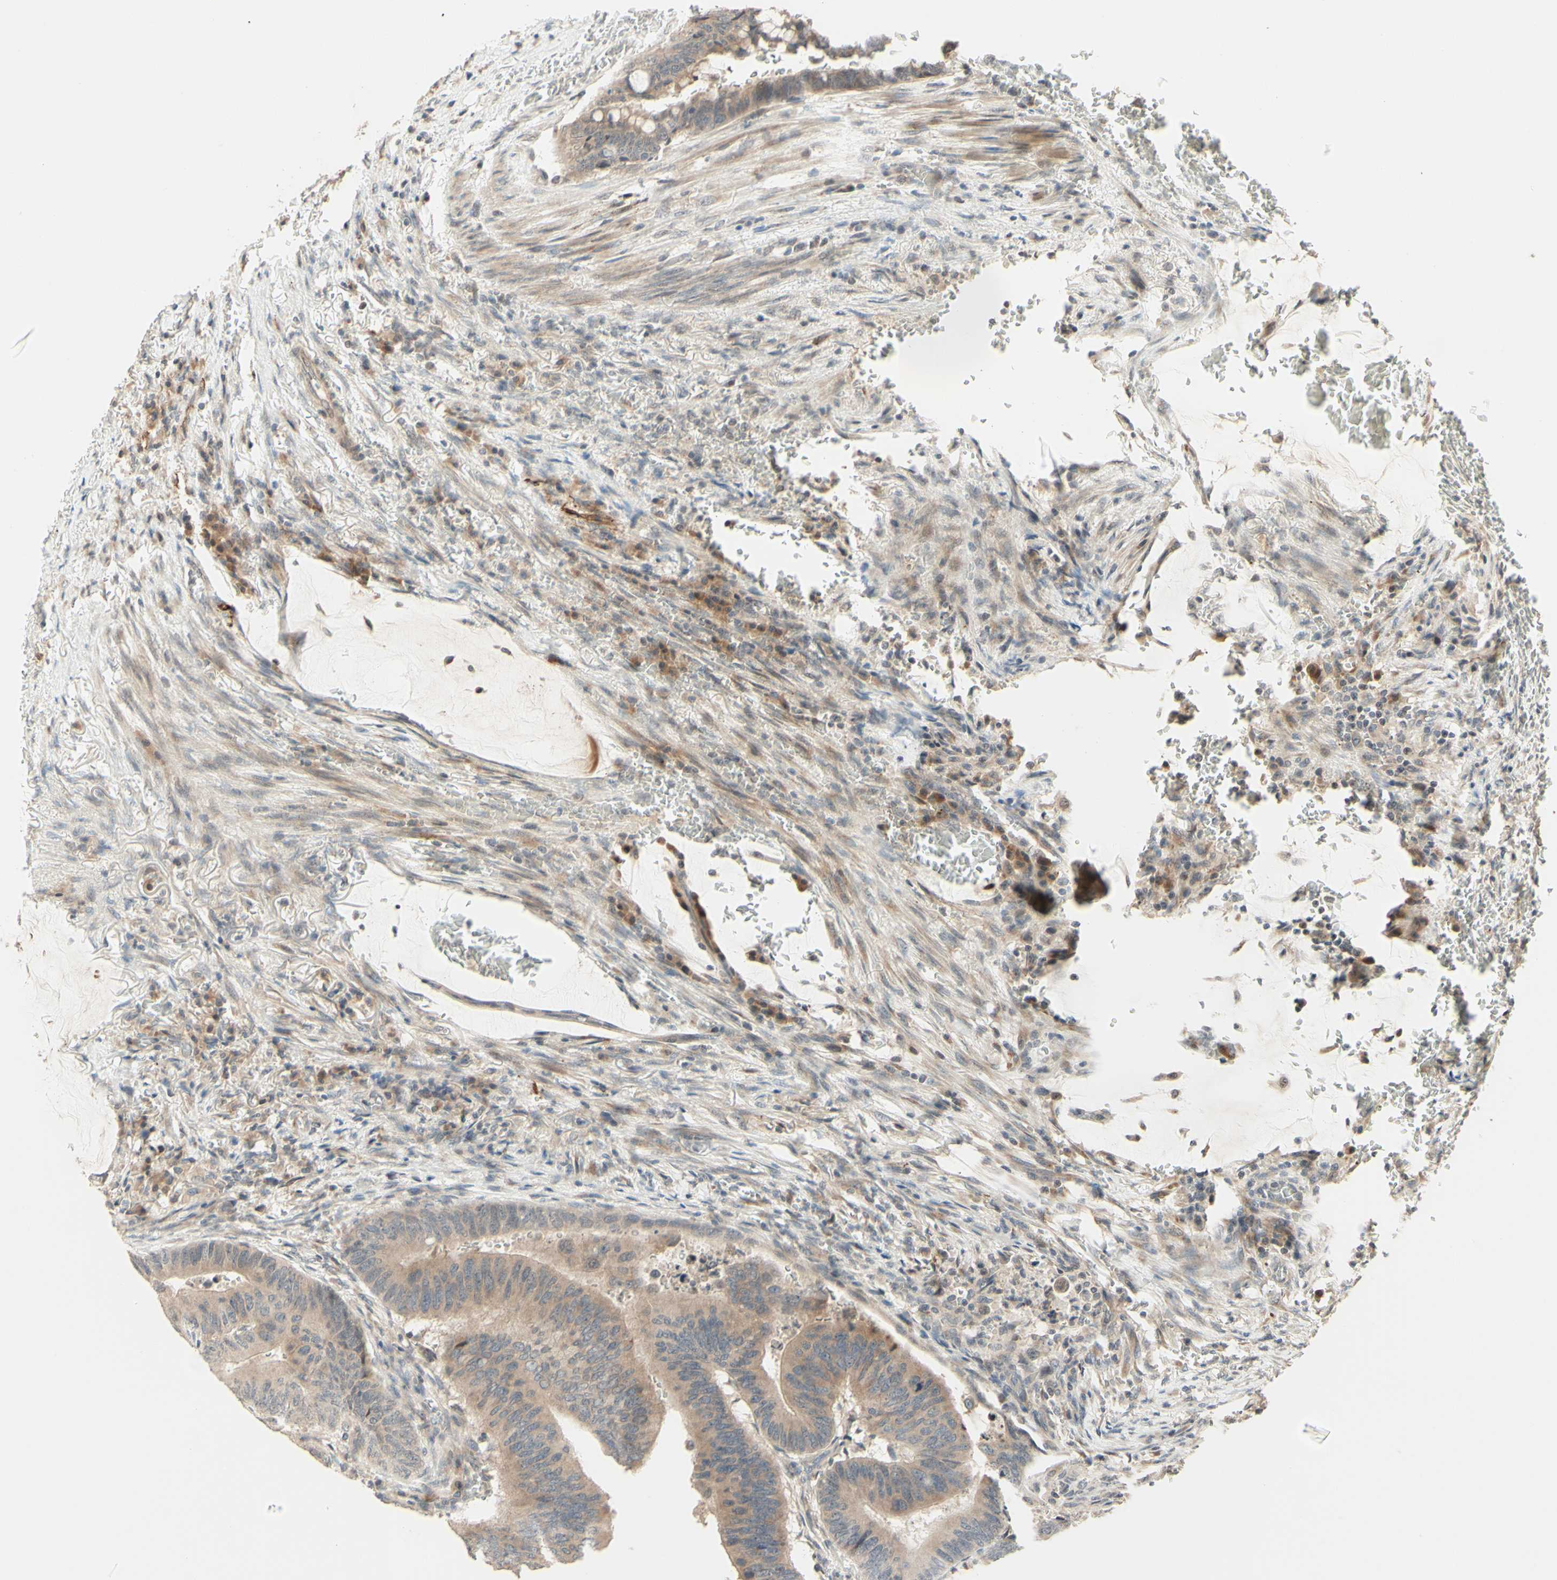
{"staining": {"intensity": "weak", "quantity": ">75%", "location": "cytoplasmic/membranous"}, "tissue": "colorectal cancer", "cell_type": "Tumor cells", "image_type": "cancer", "snomed": [{"axis": "morphology", "description": "Normal tissue, NOS"}, {"axis": "morphology", "description": "Adenocarcinoma, NOS"}, {"axis": "topography", "description": "Rectum"}, {"axis": "topography", "description": "Peripheral nerve tissue"}], "caption": "Immunohistochemical staining of human colorectal adenocarcinoma reveals low levels of weak cytoplasmic/membranous positivity in approximately >75% of tumor cells. The staining is performed using DAB (3,3'-diaminobenzidine) brown chromogen to label protein expression. The nuclei are counter-stained blue using hematoxylin.", "gene": "ZW10", "patient": {"sex": "male", "age": 92}}